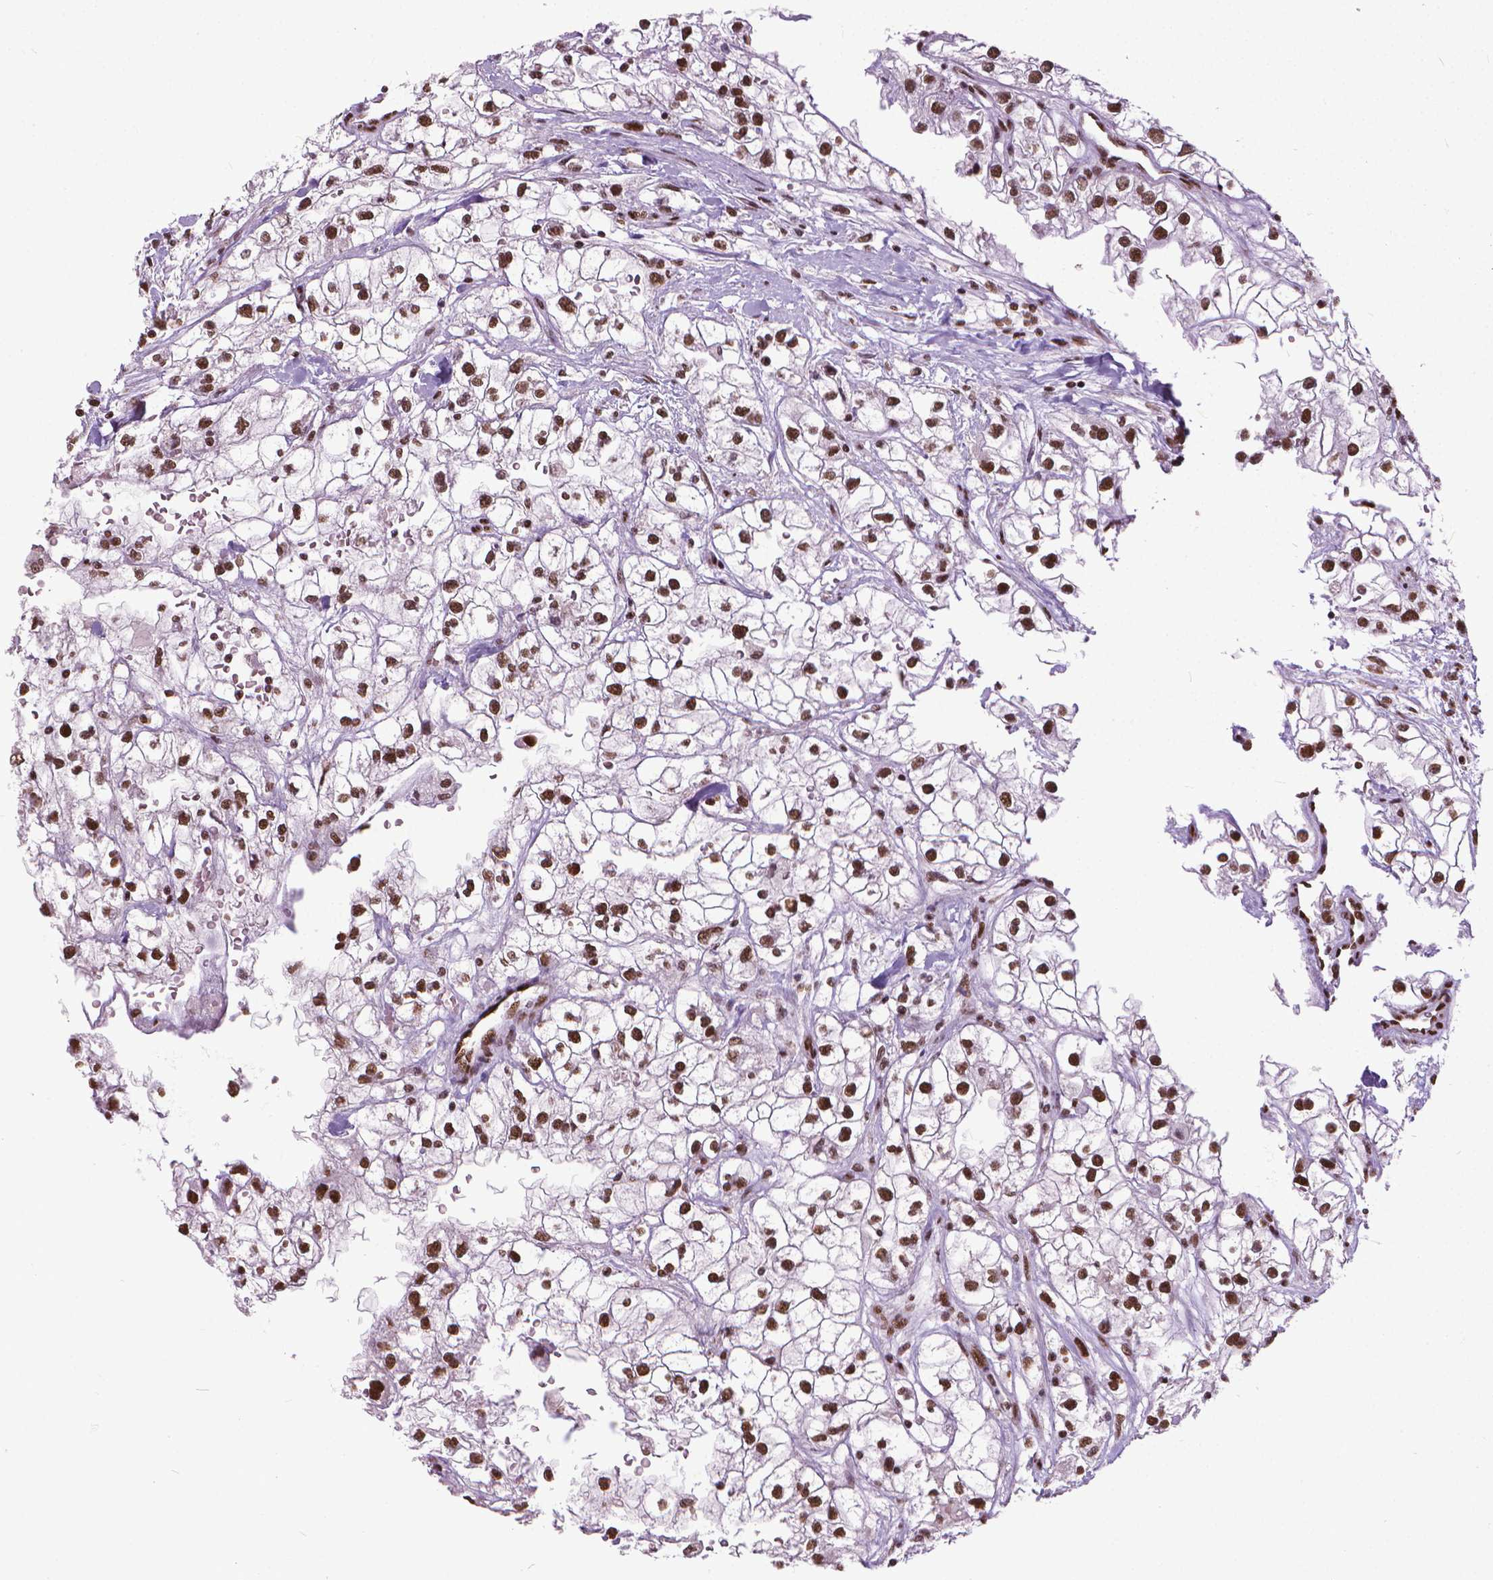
{"staining": {"intensity": "strong", "quantity": ">75%", "location": "nuclear"}, "tissue": "renal cancer", "cell_type": "Tumor cells", "image_type": "cancer", "snomed": [{"axis": "morphology", "description": "Adenocarcinoma, NOS"}, {"axis": "topography", "description": "Kidney"}], "caption": "Protein expression analysis of human renal cancer reveals strong nuclear expression in about >75% of tumor cells.", "gene": "AKAP8", "patient": {"sex": "male", "age": 59}}